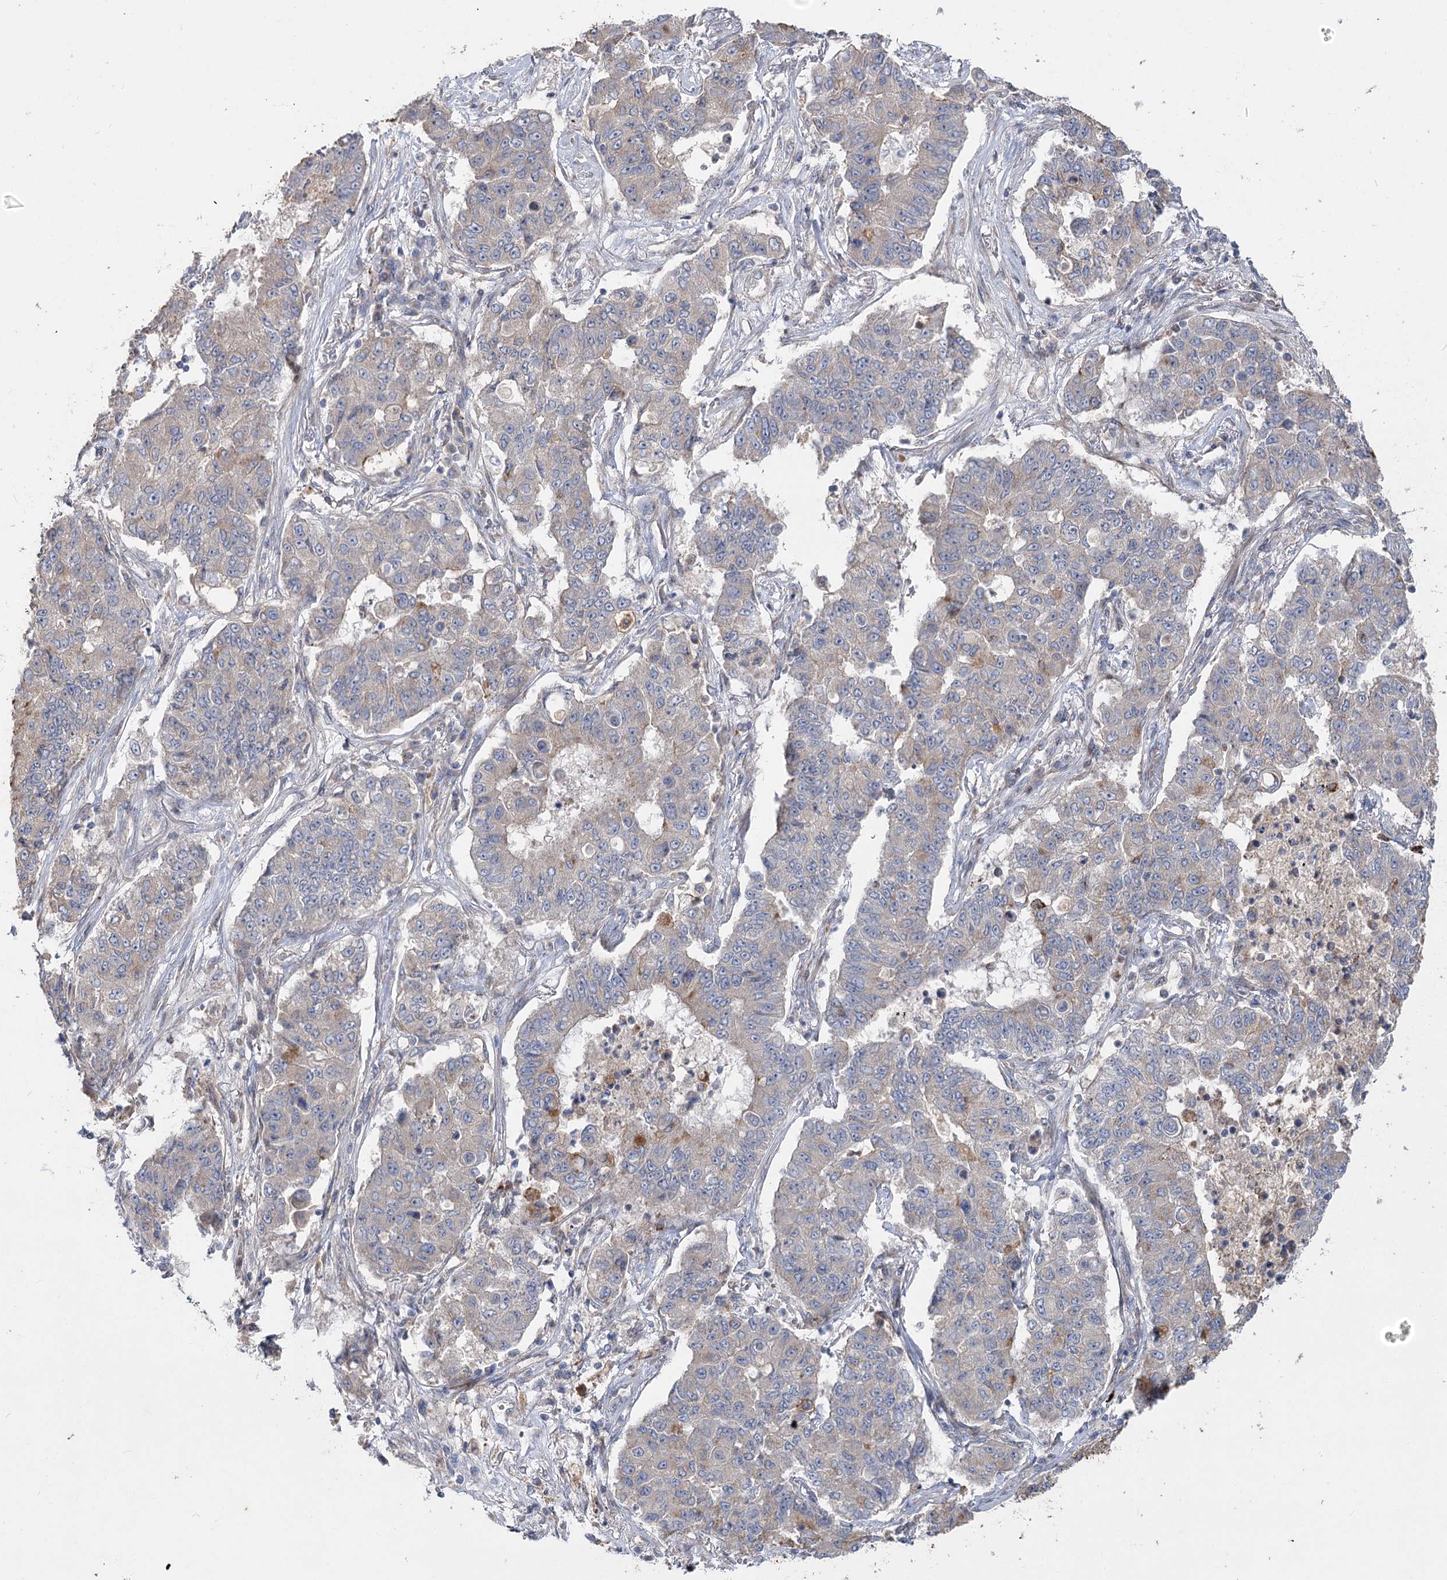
{"staining": {"intensity": "moderate", "quantity": "<25%", "location": "cytoplasmic/membranous"}, "tissue": "lung cancer", "cell_type": "Tumor cells", "image_type": "cancer", "snomed": [{"axis": "morphology", "description": "Squamous cell carcinoma, NOS"}, {"axis": "topography", "description": "Lung"}], "caption": "Immunohistochemical staining of human lung cancer (squamous cell carcinoma) demonstrates low levels of moderate cytoplasmic/membranous positivity in about <25% of tumor cells. (DAB IHC, brown staining for protein, blue staining for nuclei).", "gene": "SH3BP5L", "patient": {"sex": "male", "age": 74}}